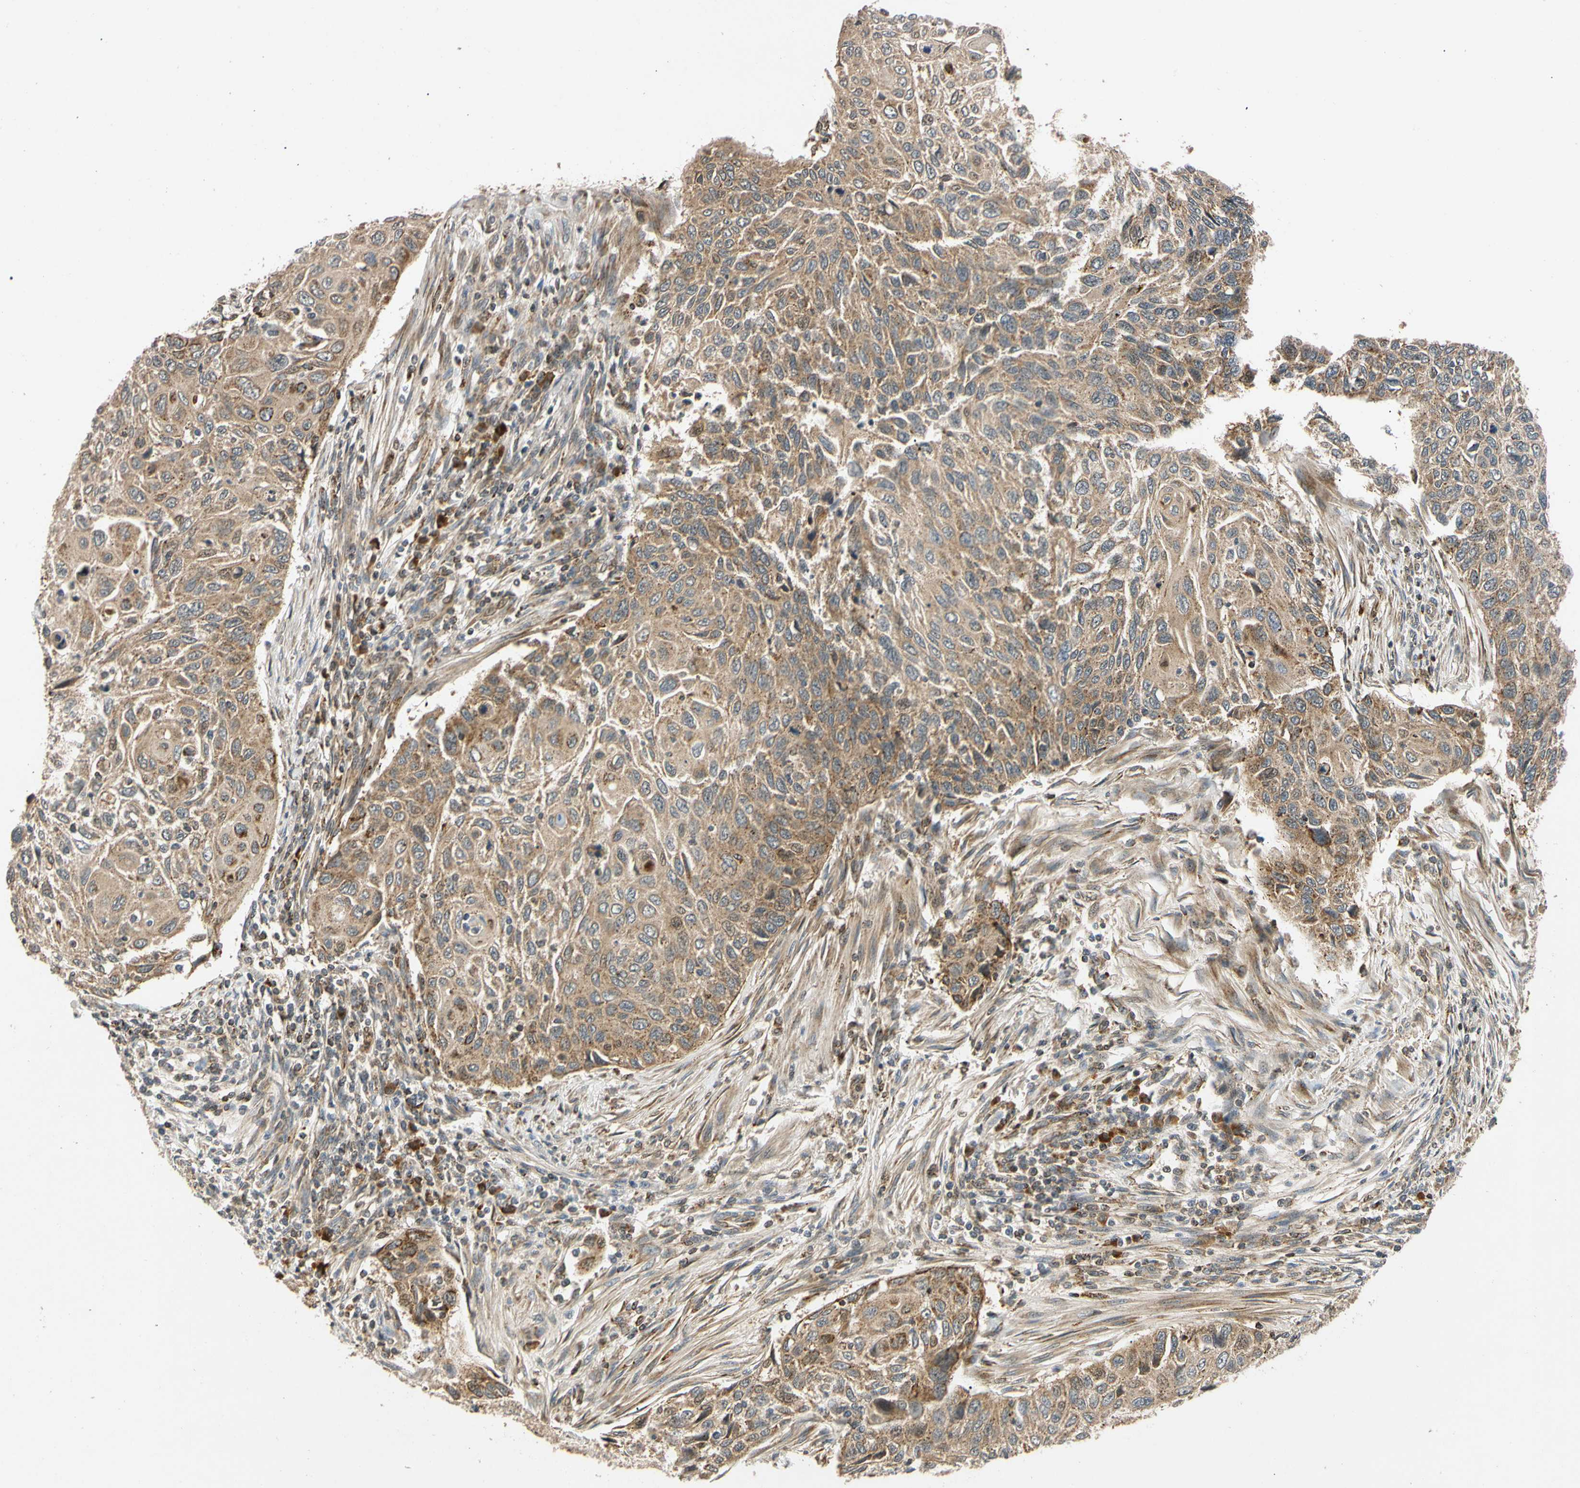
{"staining": {"intensity": "moderate", "quantity": ">75%", "location": "cytoplasmic/membranous"}, "tissue": "cervical cancer", "cell_type": "Tumor cells", "image_type": "cancer", "snomed": [{"axis": "morphology", "description": "Squamous cell carcinoma, NOS"}, {"axis": "topography", "description": "Cervix"}], "caption": "An image of cervical cancer (squamous cell carcinoma) stained for a protein shows moderate cytoplasmic/membranous brown staining in tumor cells.", "gene": "MRPS22", "patient": {"sex": "female", "age": 70}}